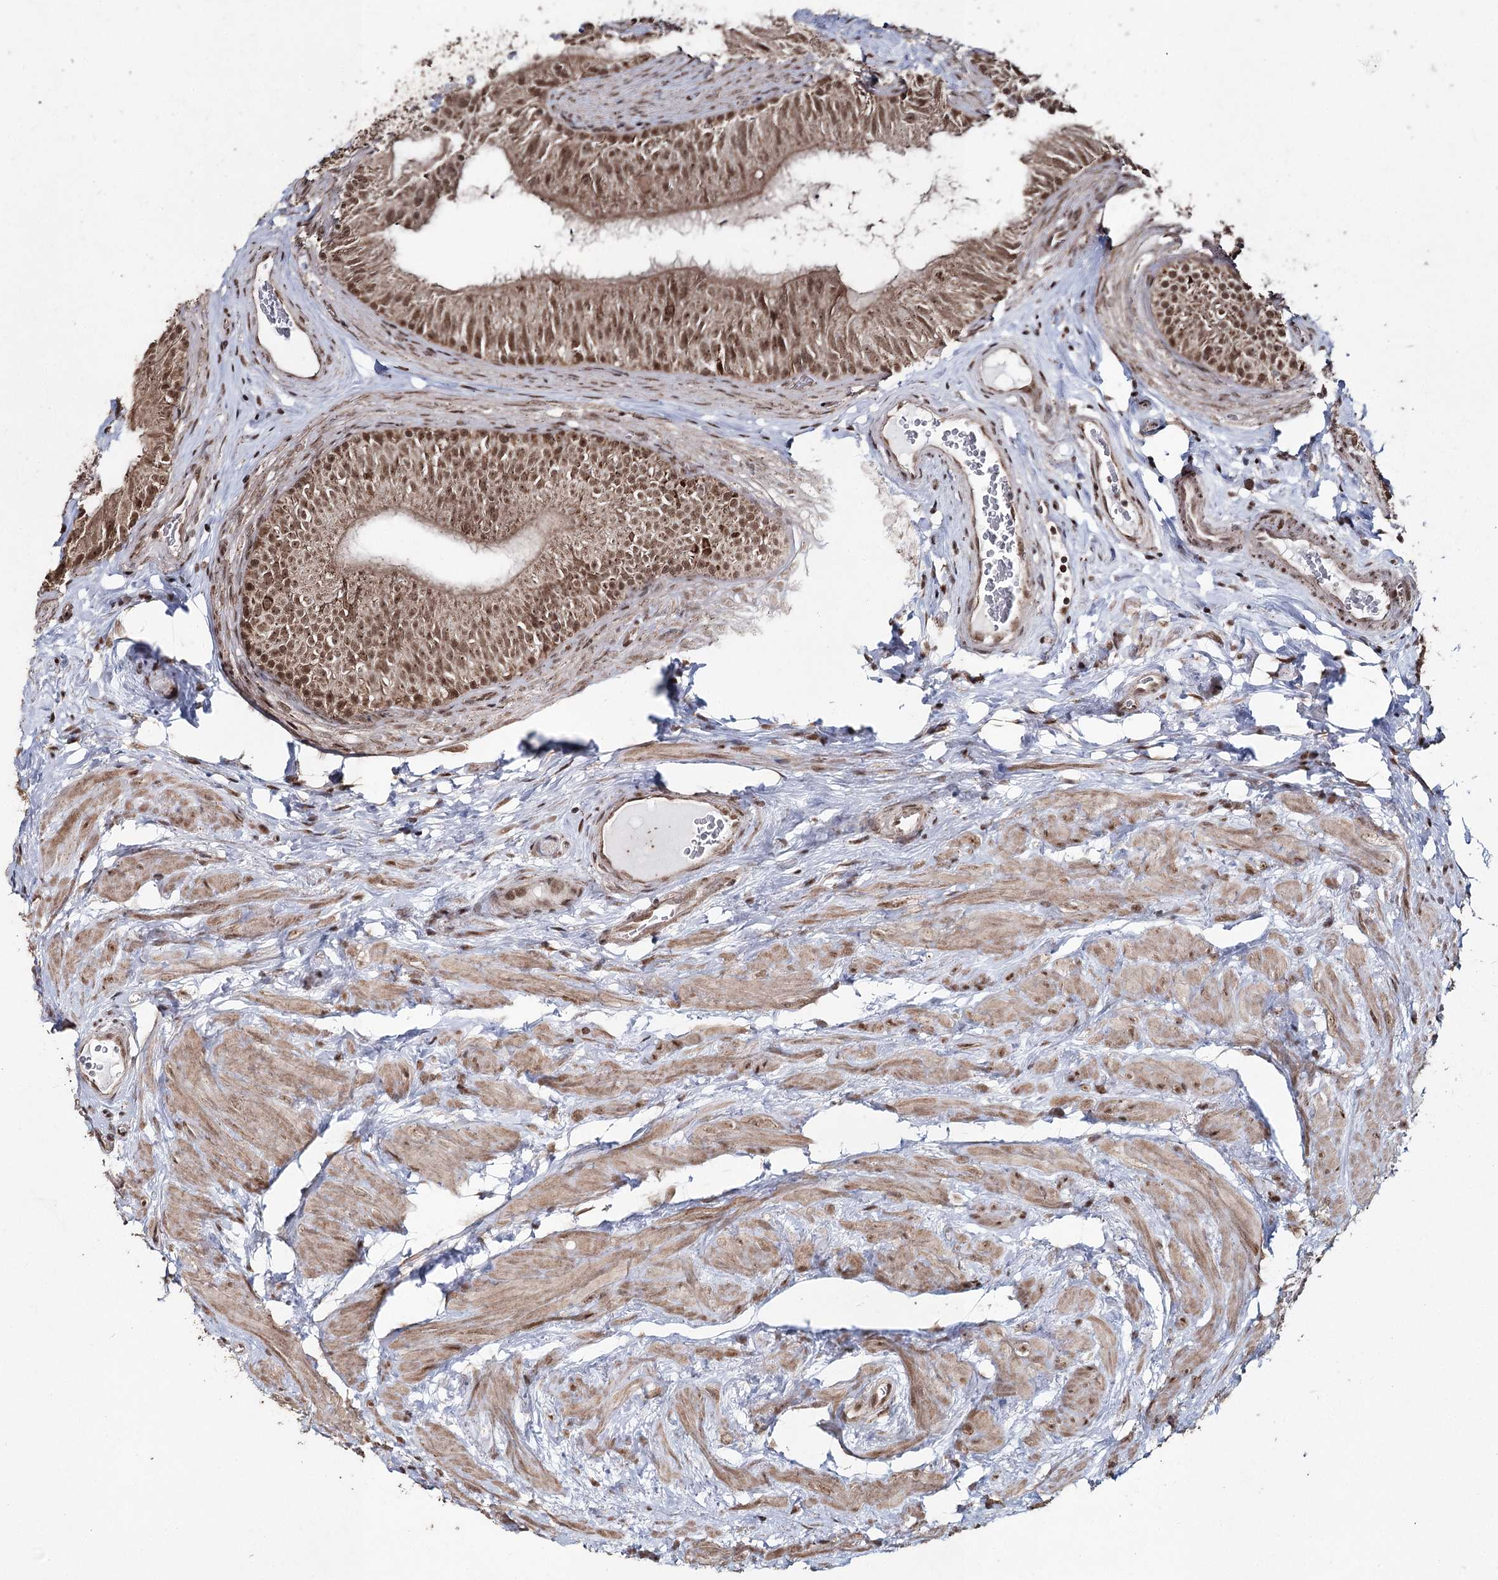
{"staining": {"intensity": "moderate", "quantity": ">75%", "location": "cytoplasmic/membranous,nuclear"}, "tissue": "epididymis", "cell_type": "Glandular cells", "image_type": "normal", "snomed": [{"axis": "morphology", "description": "Normal tissue, NOS"}, {"axis": "topography", "description": "Epididymis"}], "caption": "Normal epididymis shows moderate cytoplasmic/membranous,nuclear expression in approximately >75% of glandular cells (DAB (3,3'-diaminobenzidine) = brown stain, brightfield microscopy at high magnification)..", "gene": "PDHX", "patient": {"sex": "male", "age": 46}}